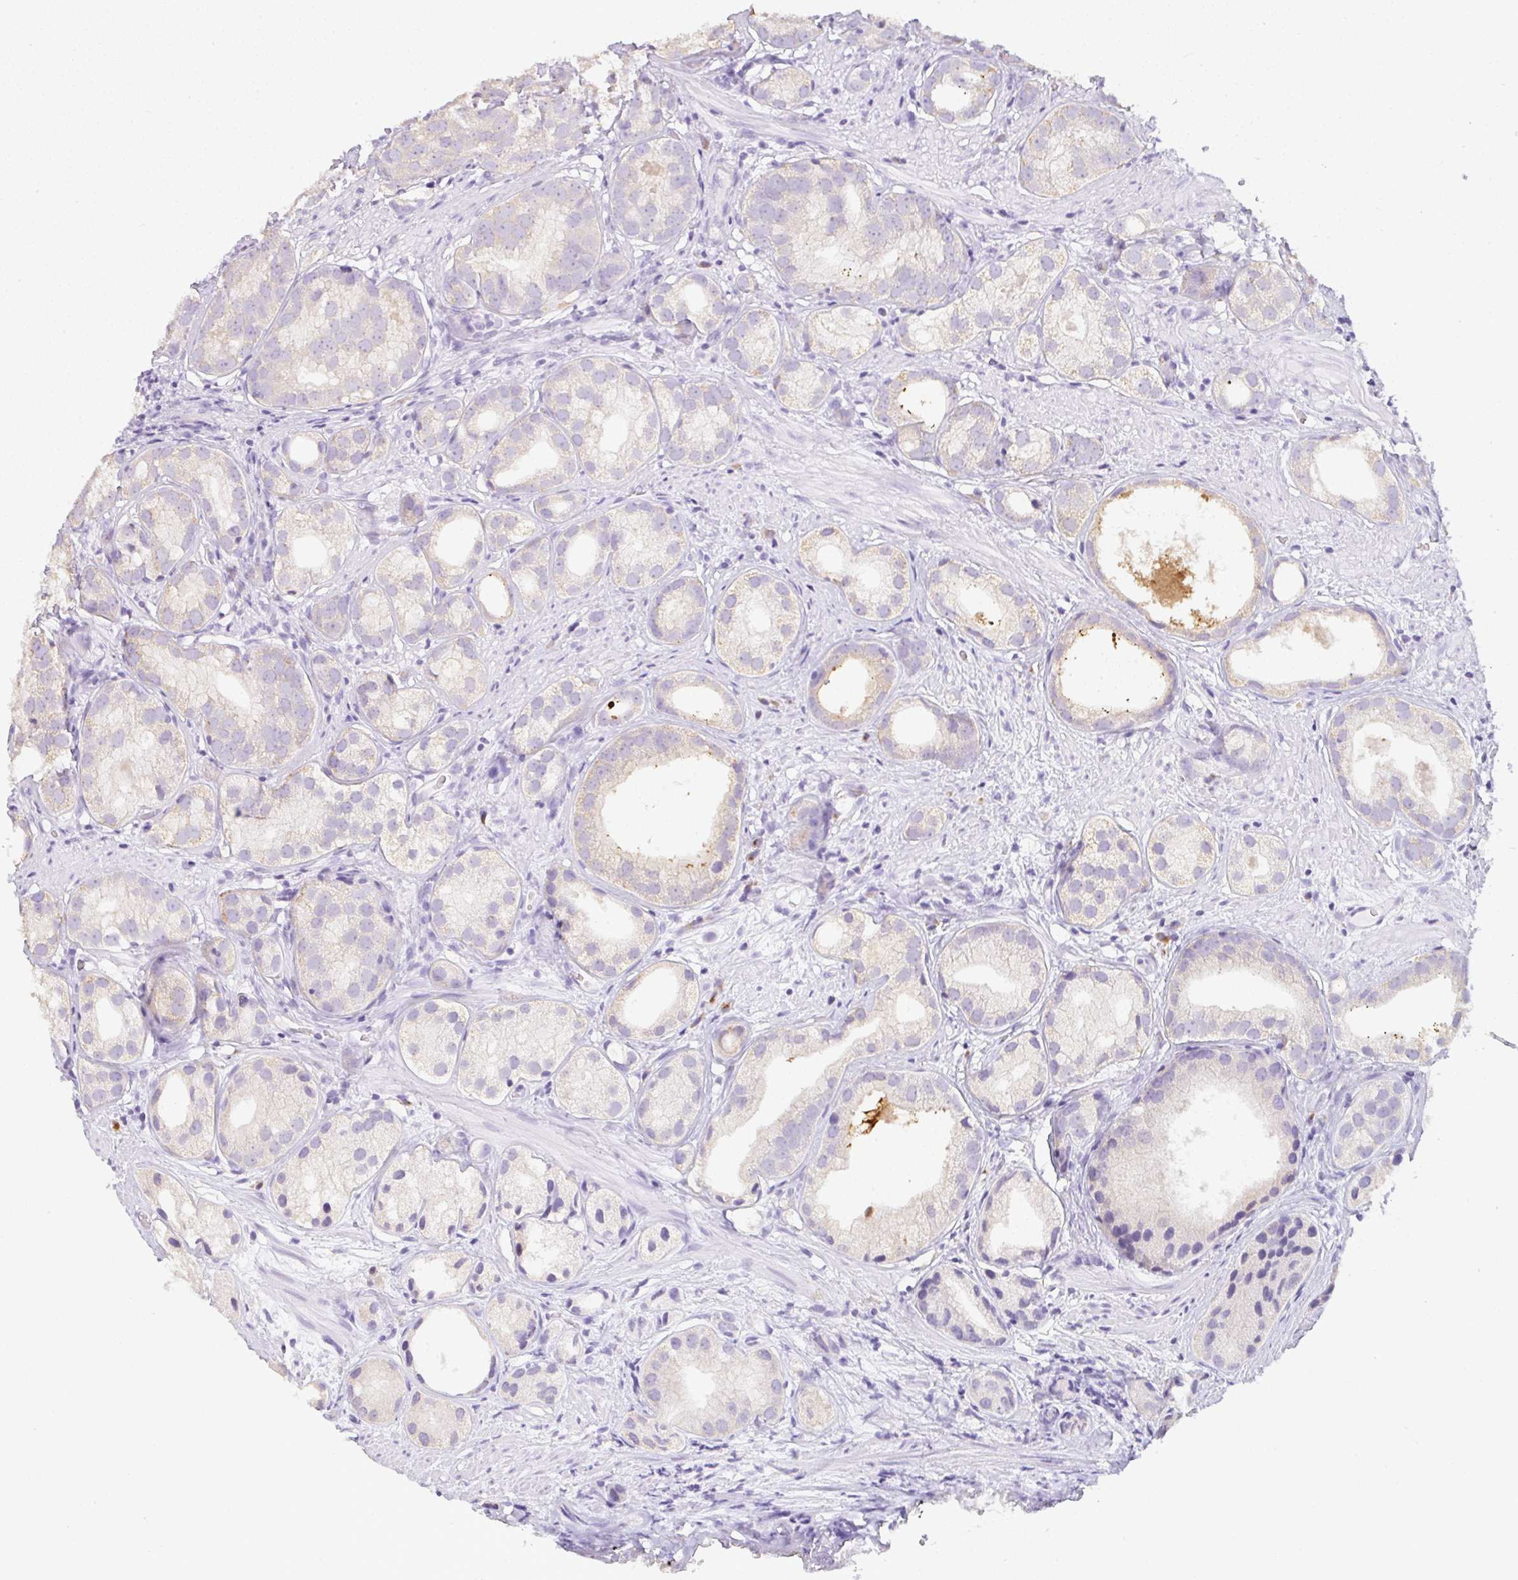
{"staining": {"intensity": "weak", "quantity": "<25%", "location": "cytoplasmic/membranous"}, "tissue": "prostate cancer", "cell_type": "Tumor cells", "image_type": "cancer", "snomed": [{"axis": "morphology", "description": "Adenocarcinoma, High grade"}, {"axis": "topography", "description": "Prostate"}], "caption": "This micrograph is of prostate cancer (high-grade adenocarcinoma) stained with immunohistochemistry (IHC) to label a protein in brown with the nuclei are counter-stained blue. There is no positivity in tumor cells. Nuclei are stained in blue.", "gene": "LPAR4", "patient": {"sex": "male", "age": 82}}